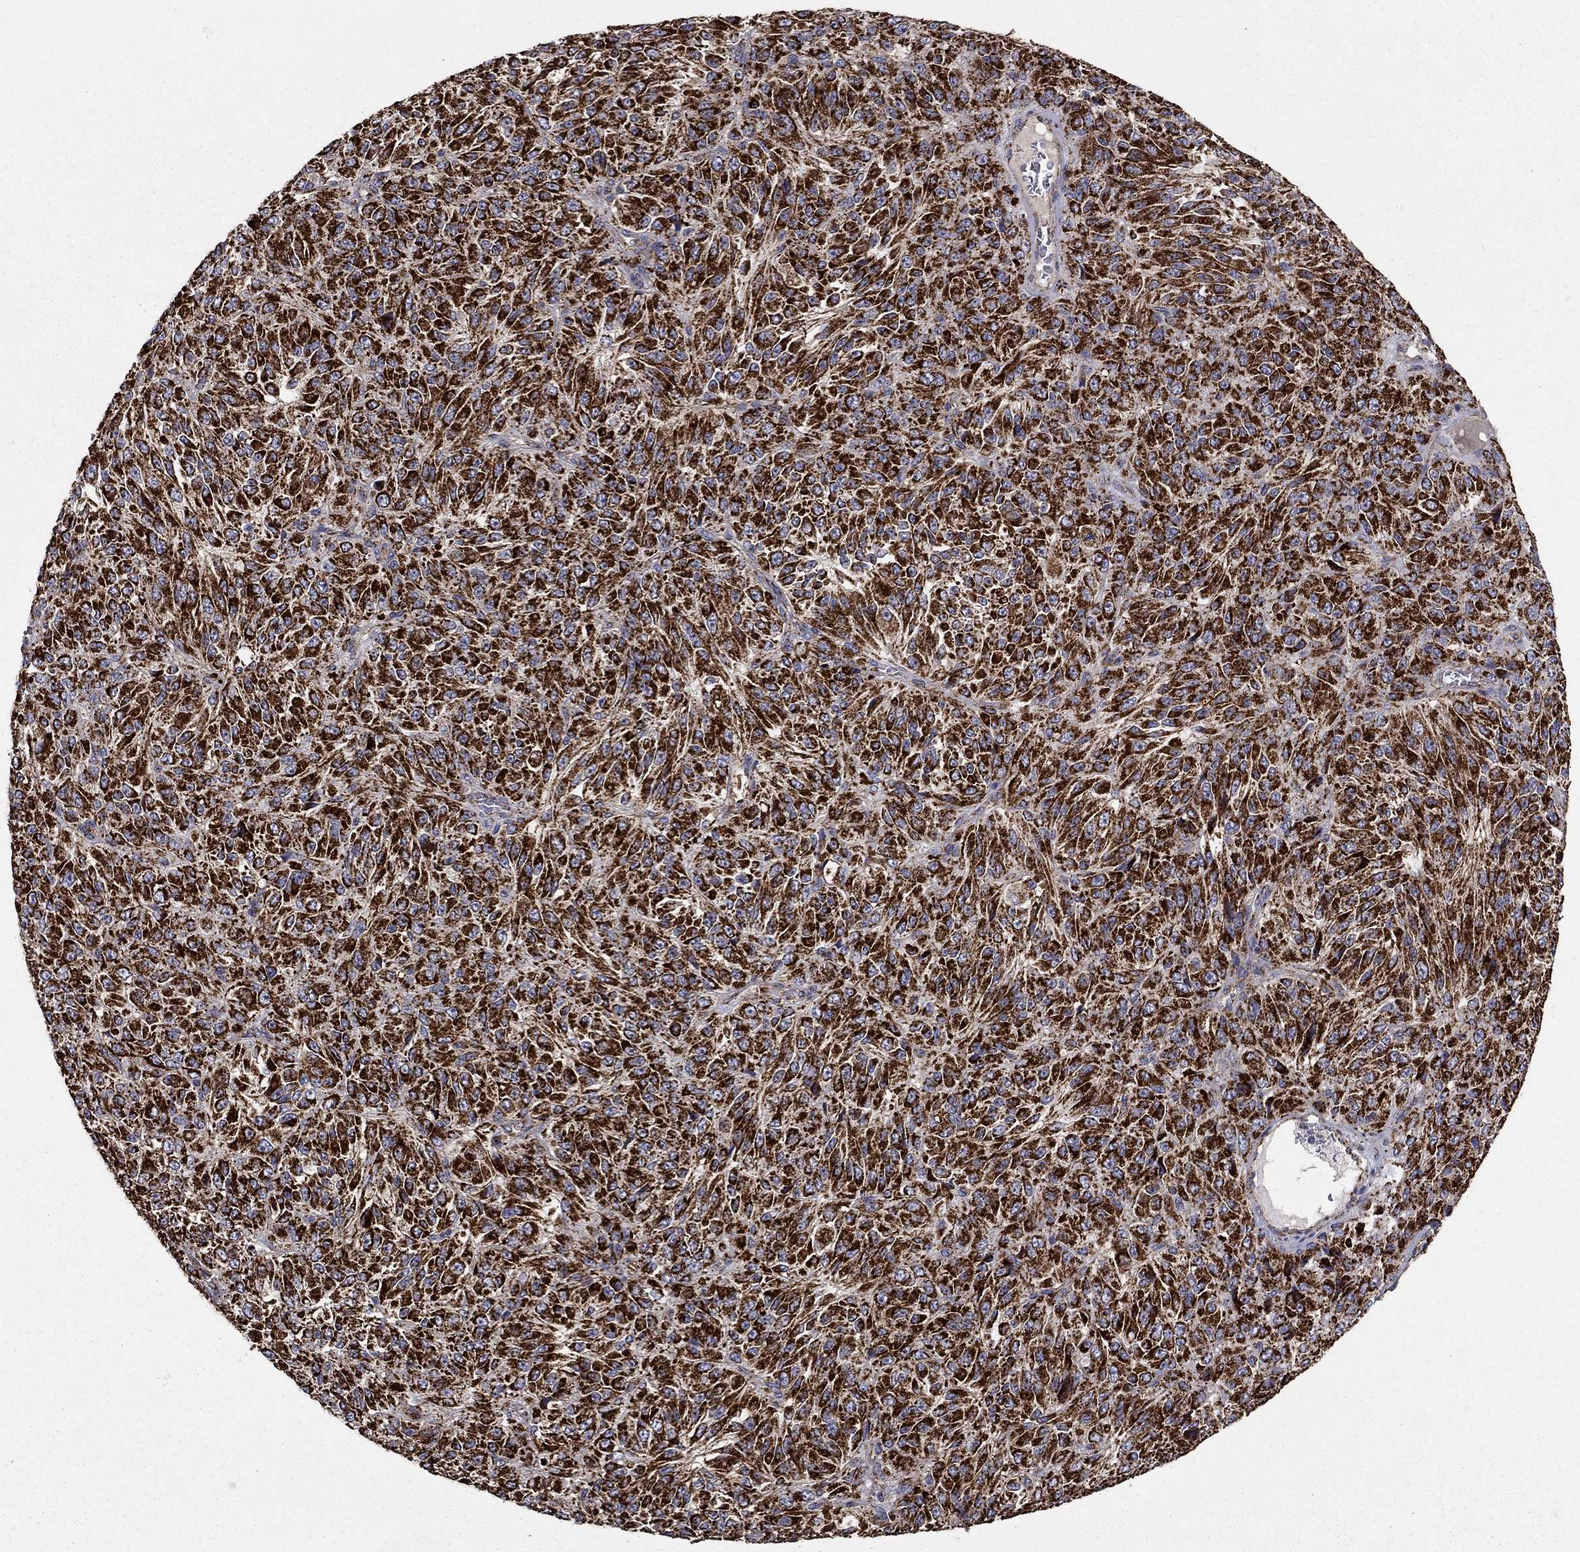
{"staining": {"intensity": "strong", "quantity": ">75%", "location": "cytoplasmic/membranous"}, "tissue": "melanoma", "cell_type": "Tumor cells", "image_type": "cancer", "snomed": [{"axis": "morphology", "description": "Malignant melanoma, Metastatic site"}, {"axis": "topography", "description": "Brain"}], "caption": "Strong cytoplasmic/membranous protein expression is present in approximately >75% of tumor cells in melanoma.", "gene": "GCSH", "patient": {"sex": "female", "age": 56}}